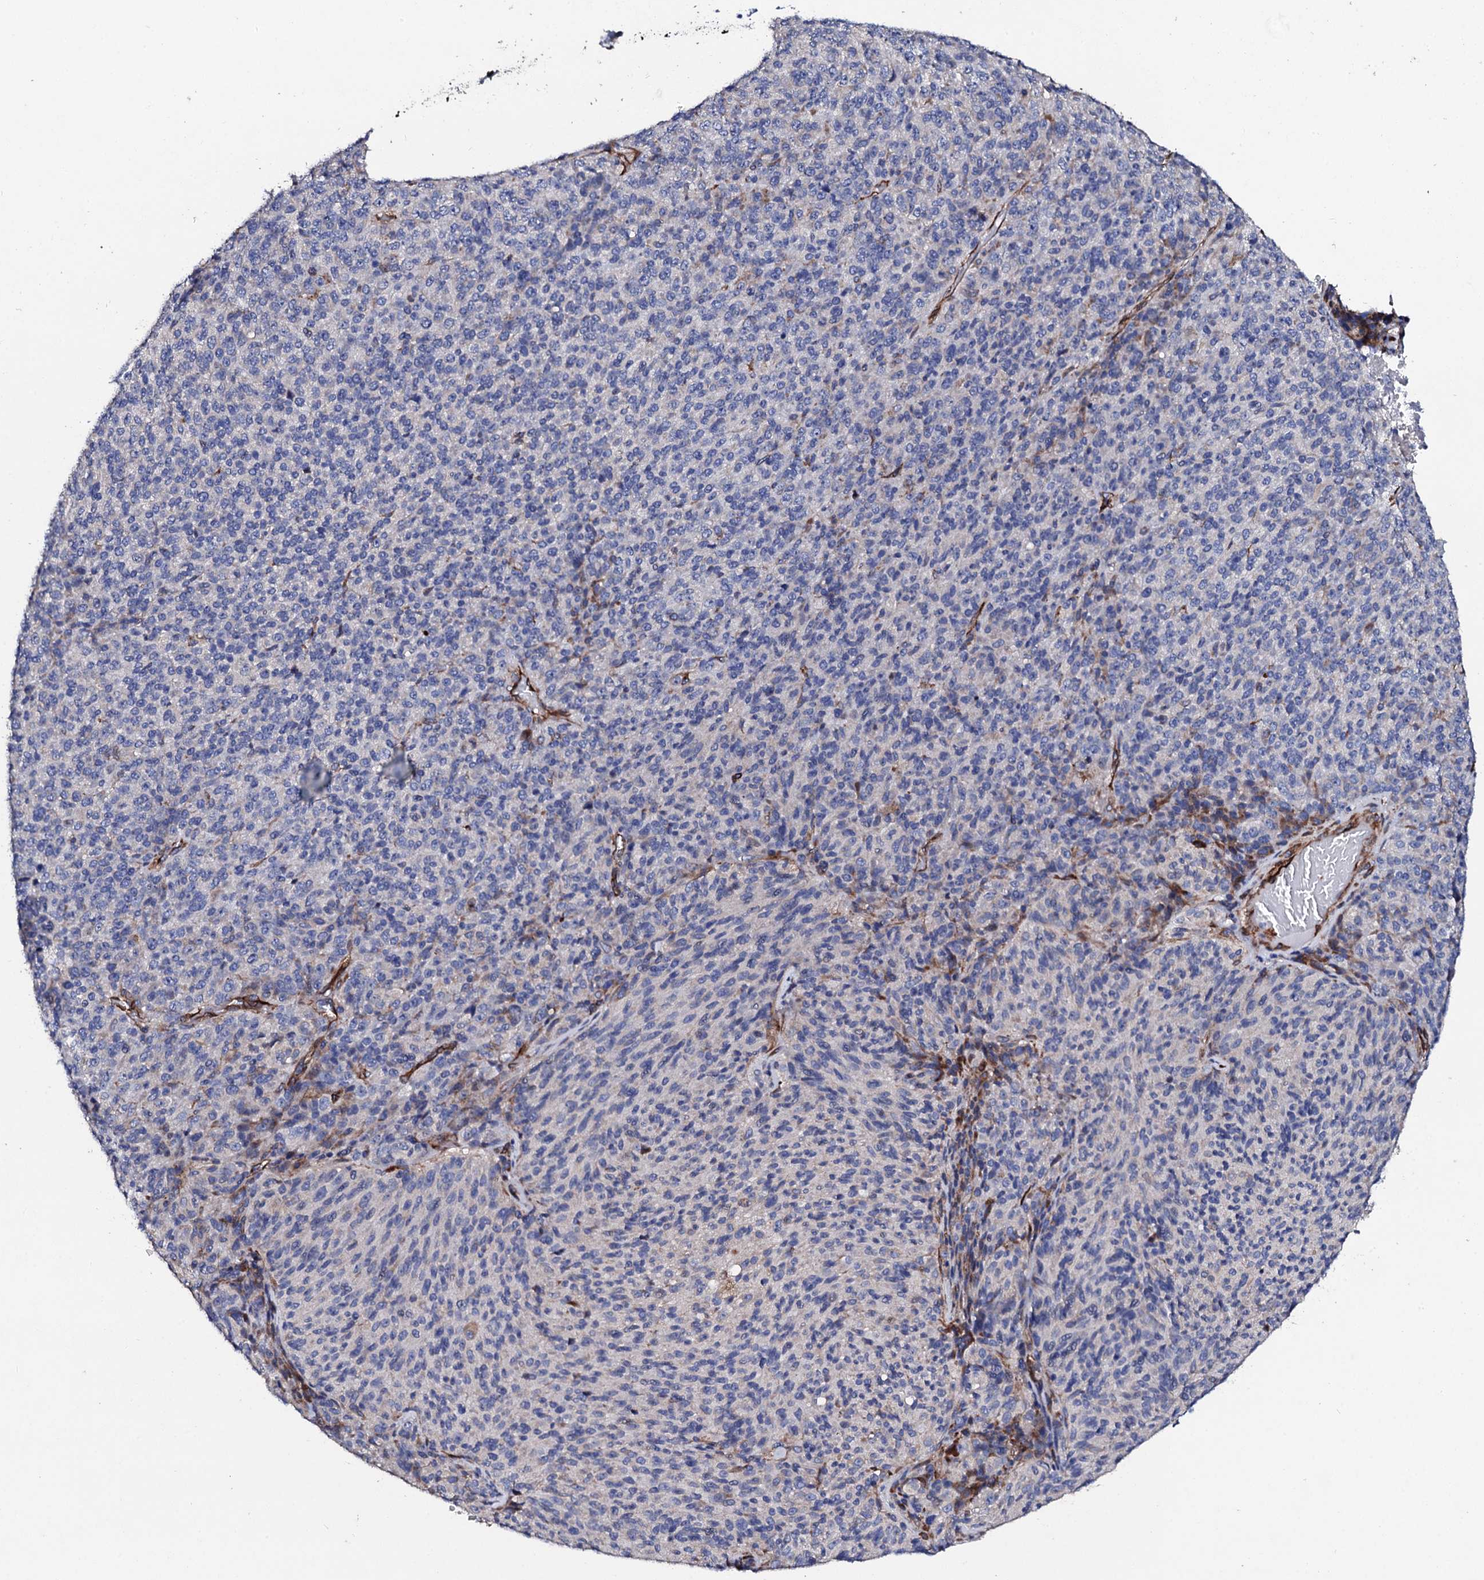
{"staining": {"intensity": "negative", "quantity": "none", "location": "none"}, "tissue": "melanoma", "cell_type": "Tumor cells", "image_type": "cancer", "snomed": [{"axis": "morphology", "description": "Malignant melanoma, Metastatic site"}, {"axis": "topography", "description": "Brain"}], "caption": "Immunohistochemistry micrograph of human melanoma stained for a protein (brown), which displays no positivity in tumor cells.", "gene": "DBX1", "patient": {"sex": "female", "age": 56}}